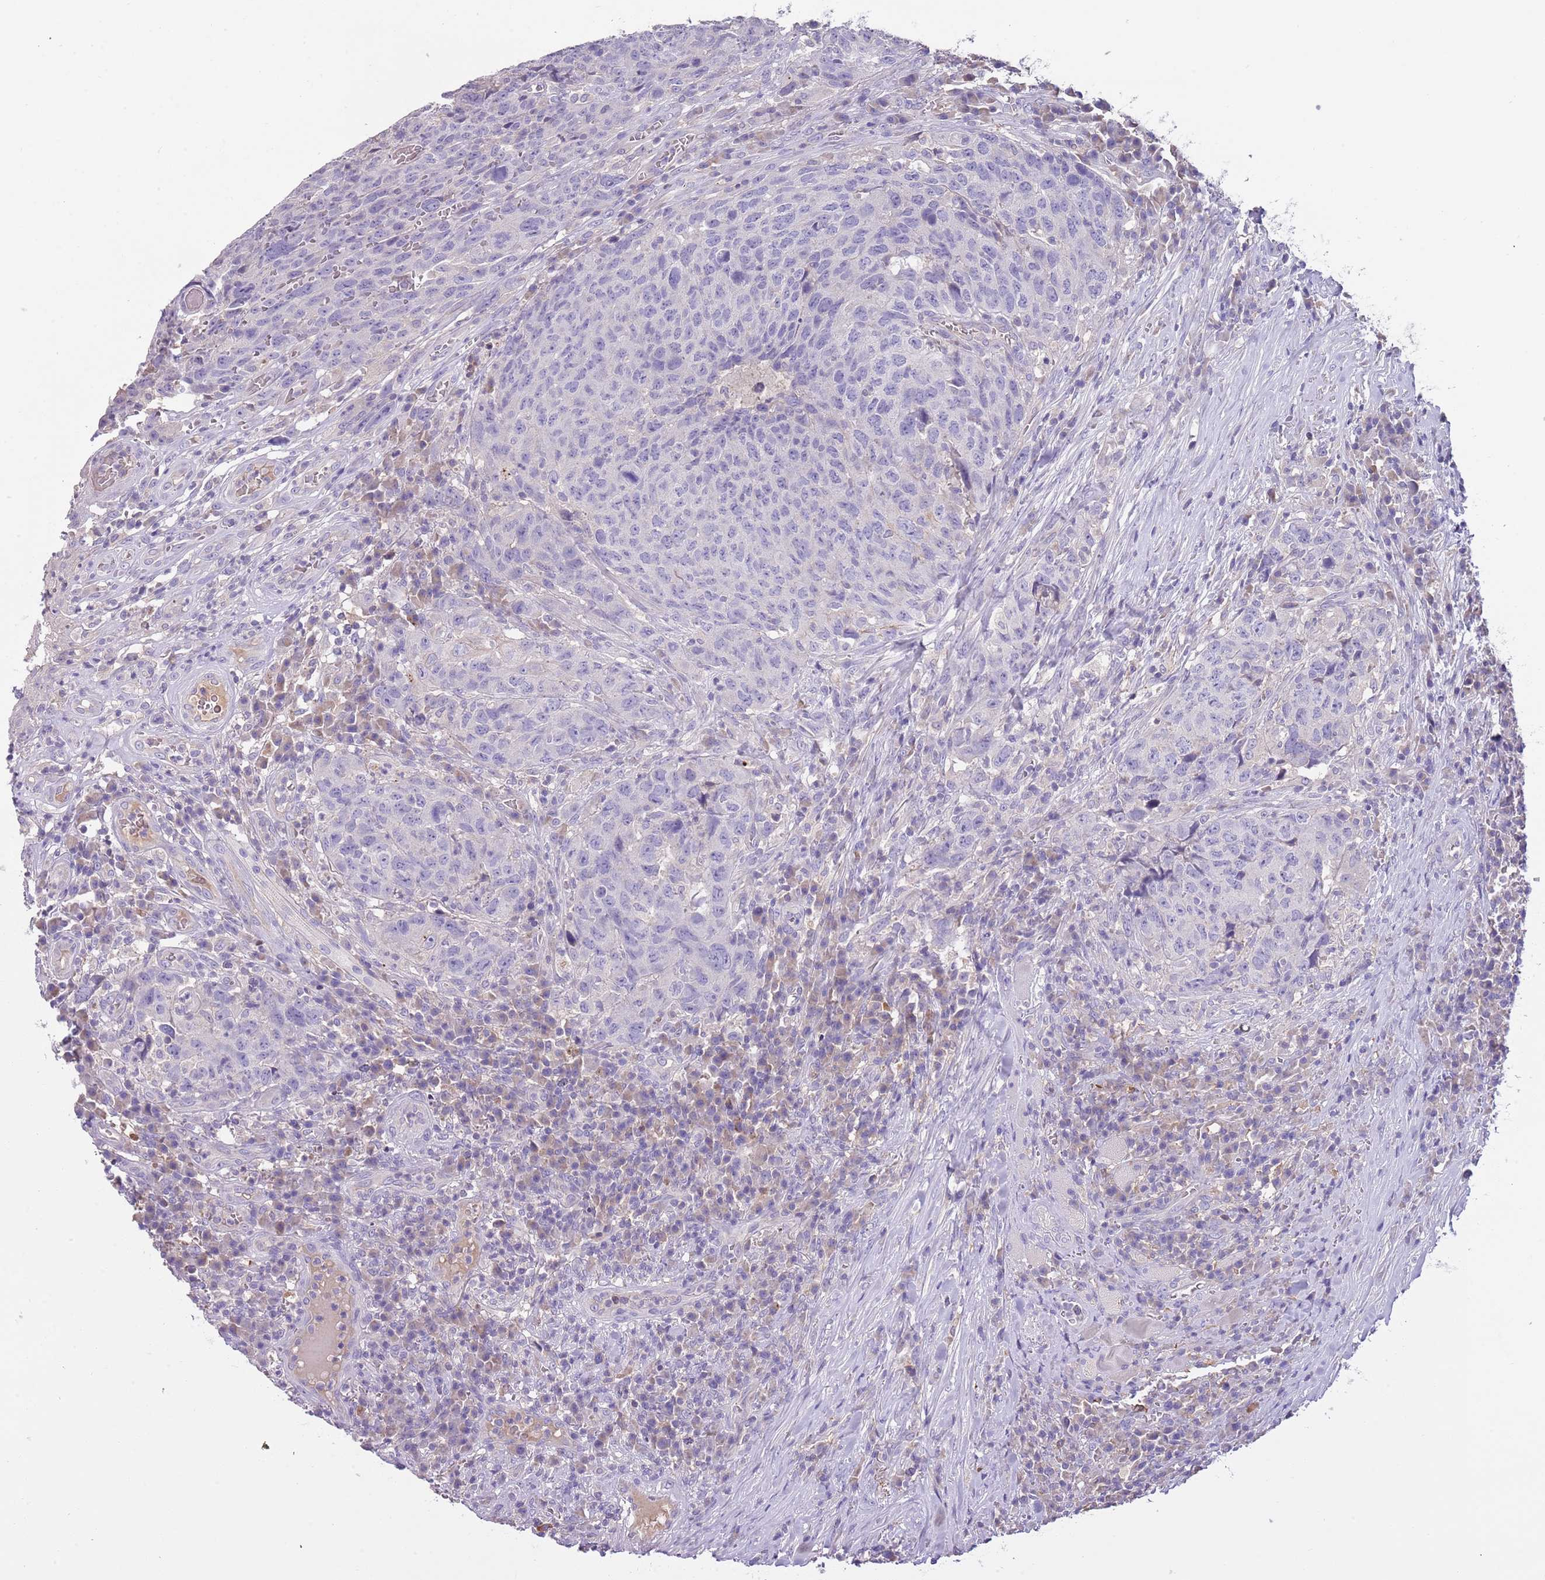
{"staining": {"intensity": "negative", "quantity": "none", "location": "none"}, "tissue": "head and neck cancer", "cell_type": "Tumor cells", "image_type": "cancer", "snomed": [{"axis": "morphology", "description": "Squamous cell carcinoma, NOS"}, {"axis": "topography", "description": "Head-Neck"}], "caption": "This is a micrograph of IHC staining of squamous cell carcinoma (head and neck), which shows no positivity in tumor cells.", "gene": "HES3", "patient": {"sex": "male", "age": 66}}